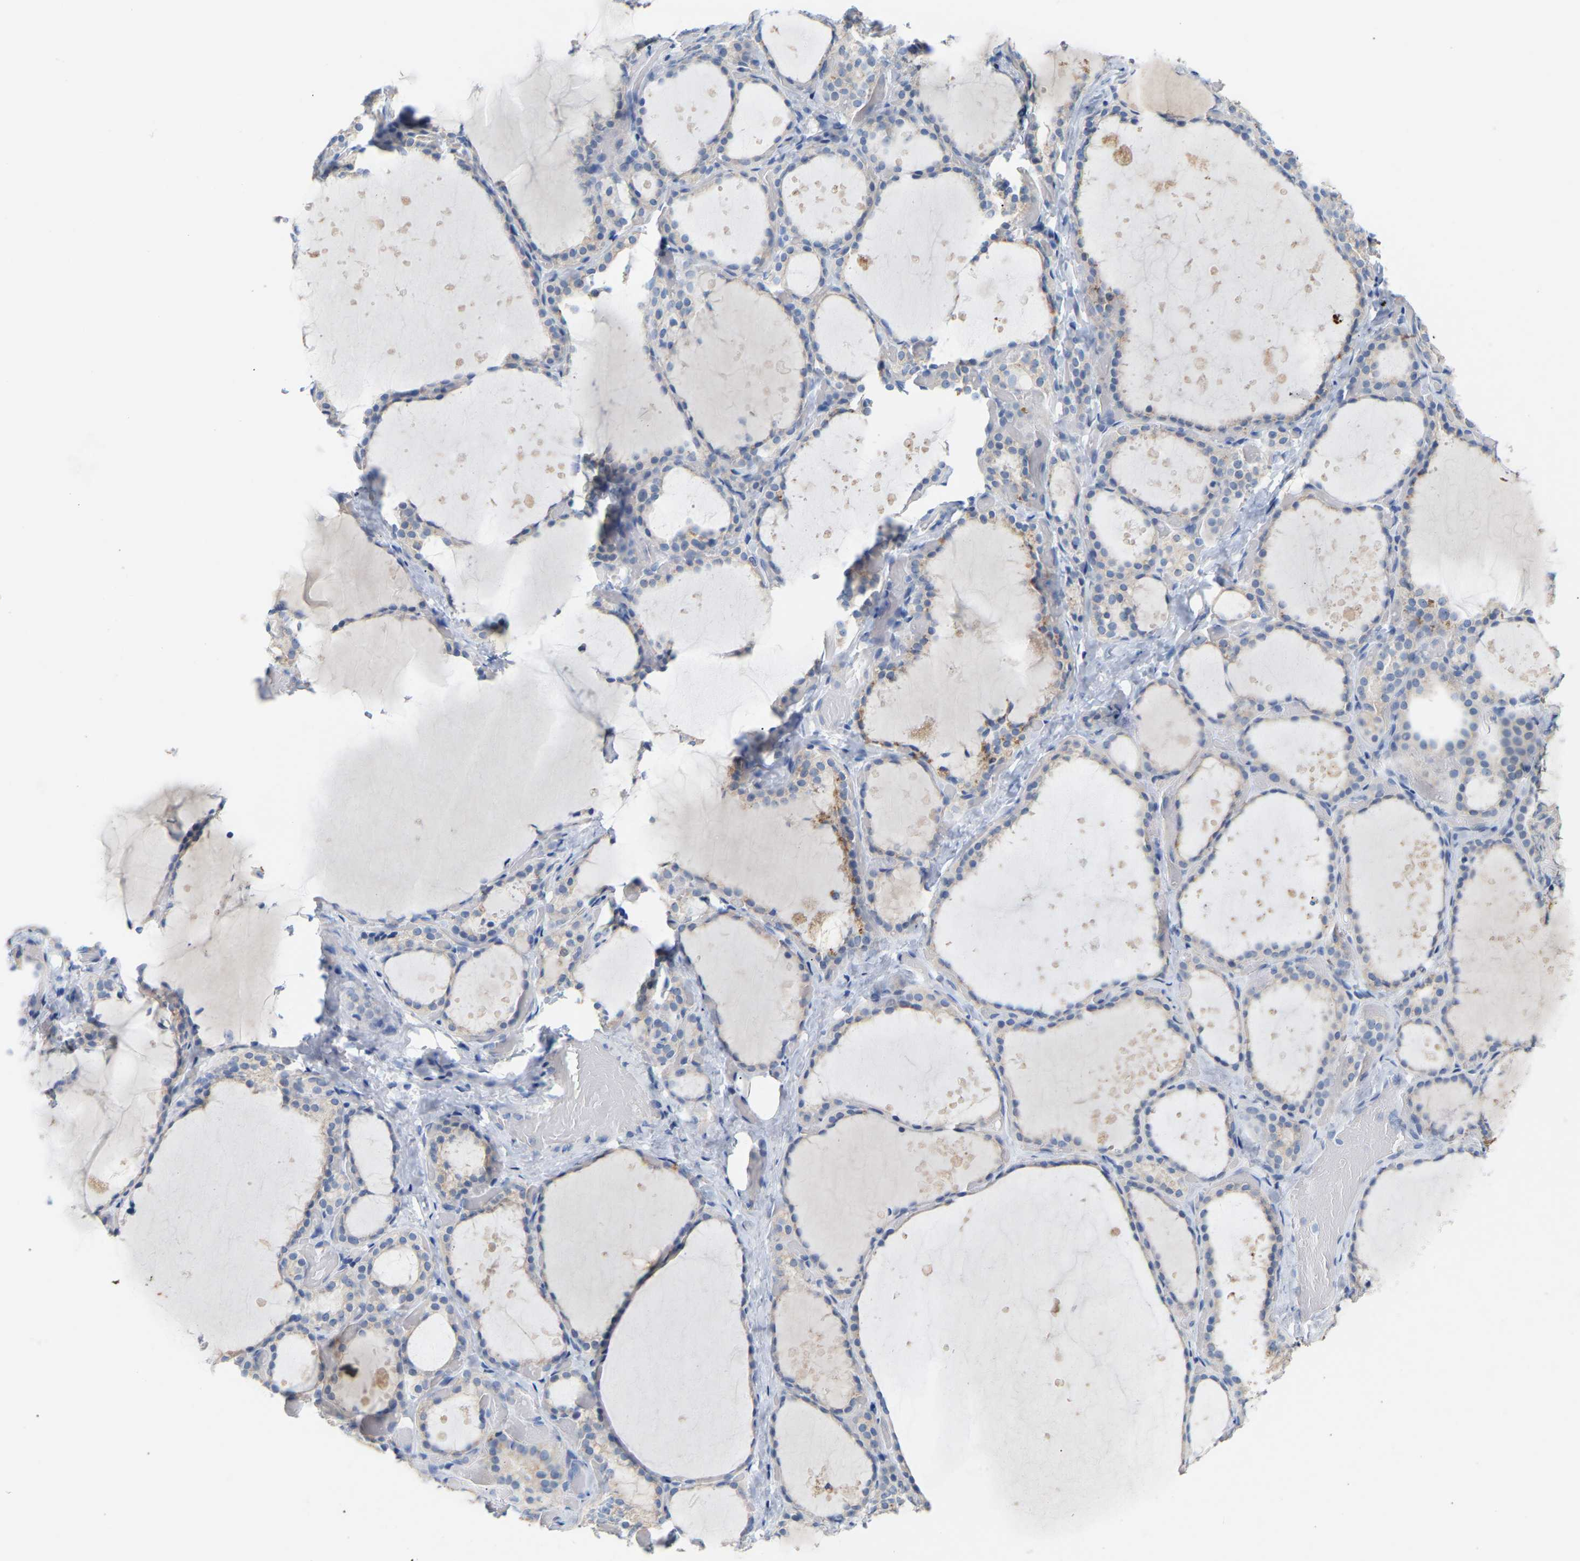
{"staining": {"intensity": "moderate", "quantity": "<25%", "location": "cytoplasmic/membranous"}, "tissue": "thyroid gland", "cell_type": "Glandular cells", "image_type": "normal", "snomed": [{"axis": "morphology", "description": "Normal tissue, NOS"}, {"axis": "topography", "description": "Thyroid gland"}], "caption": "Thyroid gland stained with immunohistochemistry demonstrates moderate cytoplasmic/membranous expression in approximately <25% of glandular cells.", "gene": "PEX1", "patient": {"sex": "female", "age": 44}}